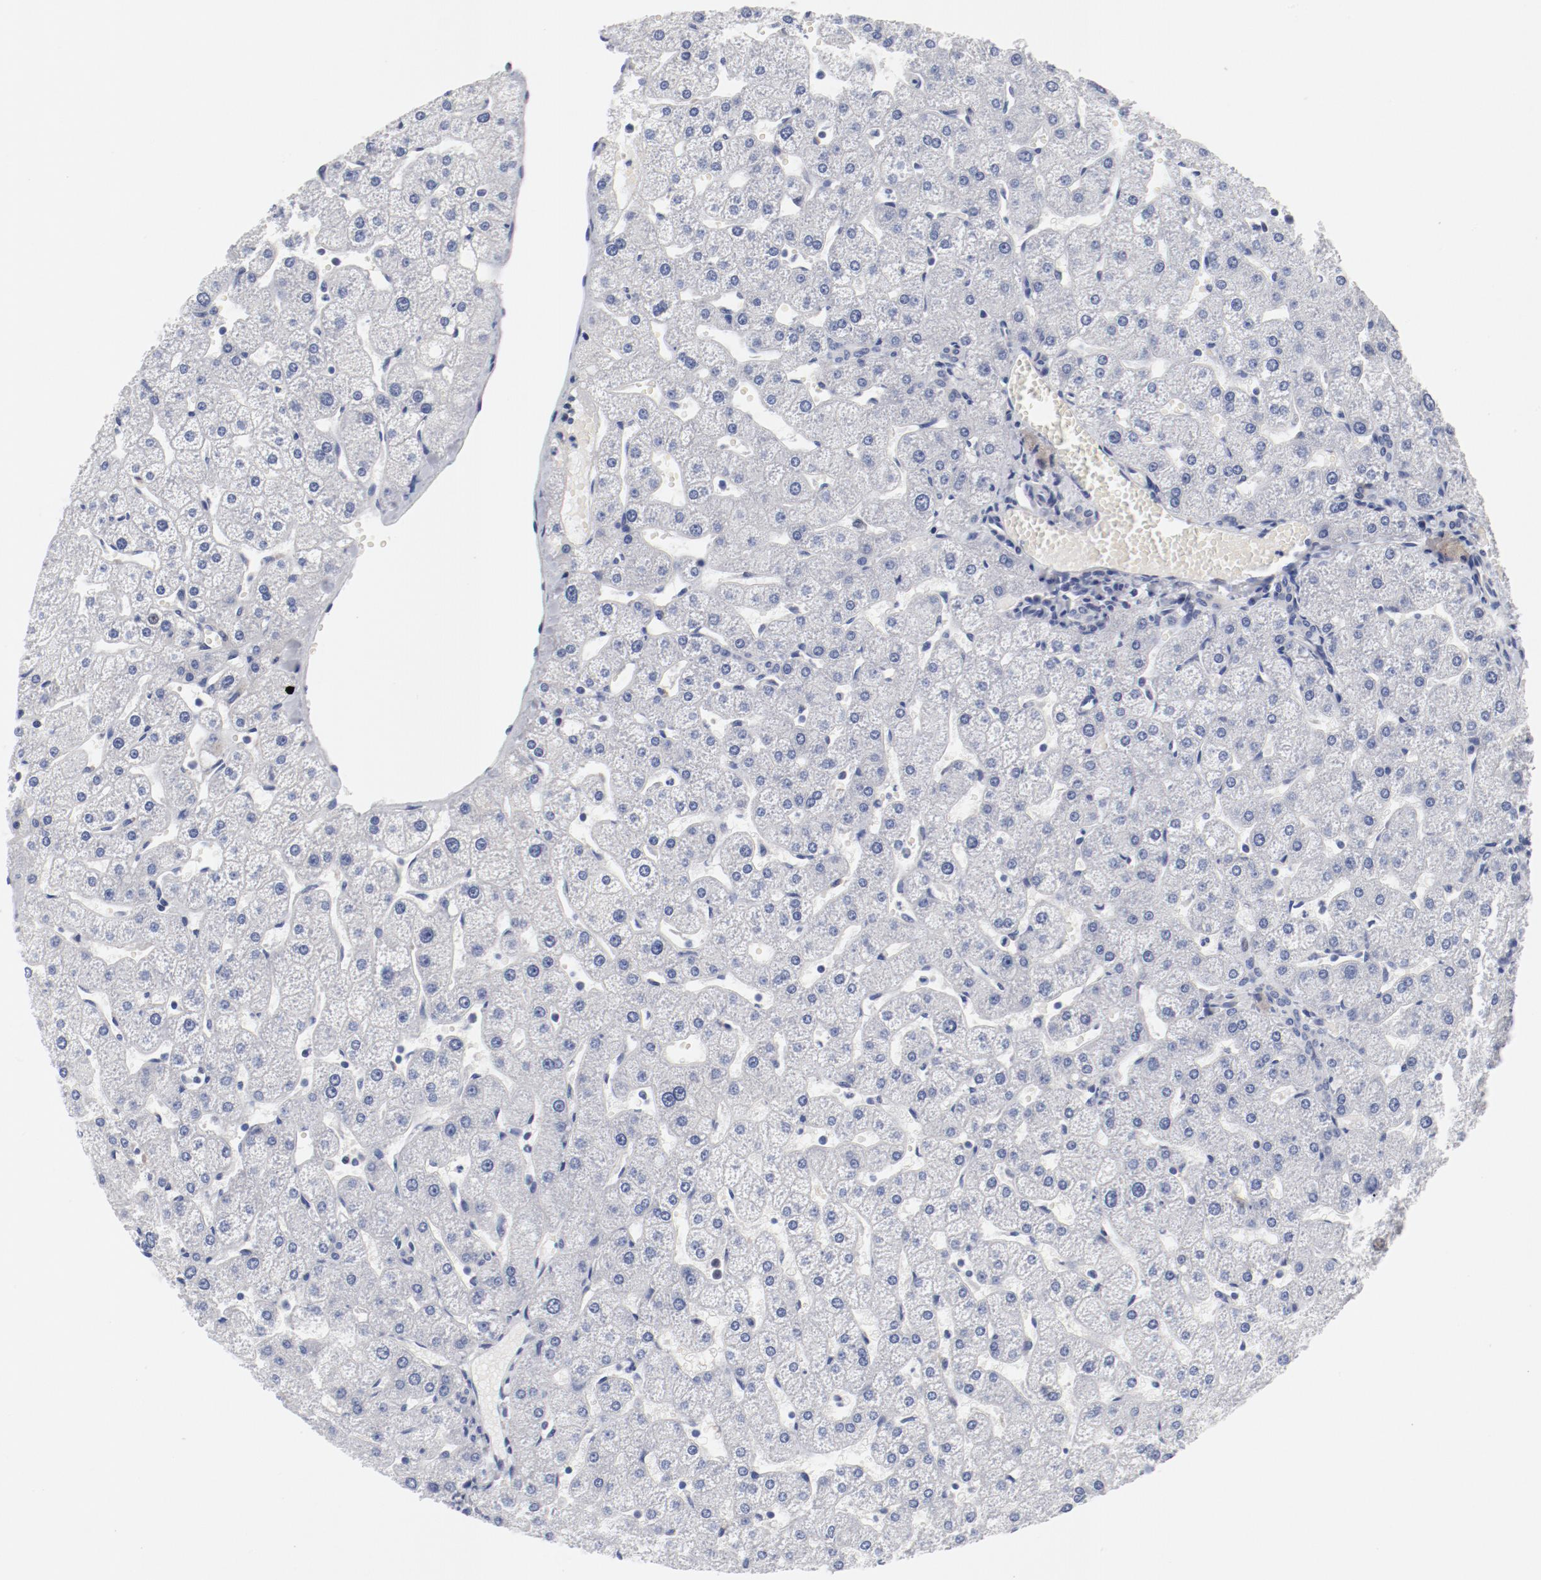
{"staining": {"intensity": "negative", "quantity": "none", "location": "none"}, "tissue": "liver", "cell_type": "Cholangiocytes", "image_type": "normal", "snomed": [{"axis": "morphology", "description": "Normal tissue, NOS"}, {"axis": "topography", "description": "Liver"}], "caption": "A high-resolution image shows immunohistochemistry (IHC) staining of normal liver, which displays no significant staining in cholangiocytes.", "gene": "KCNK13", "patient": {"sex": "male", "age": 67}}